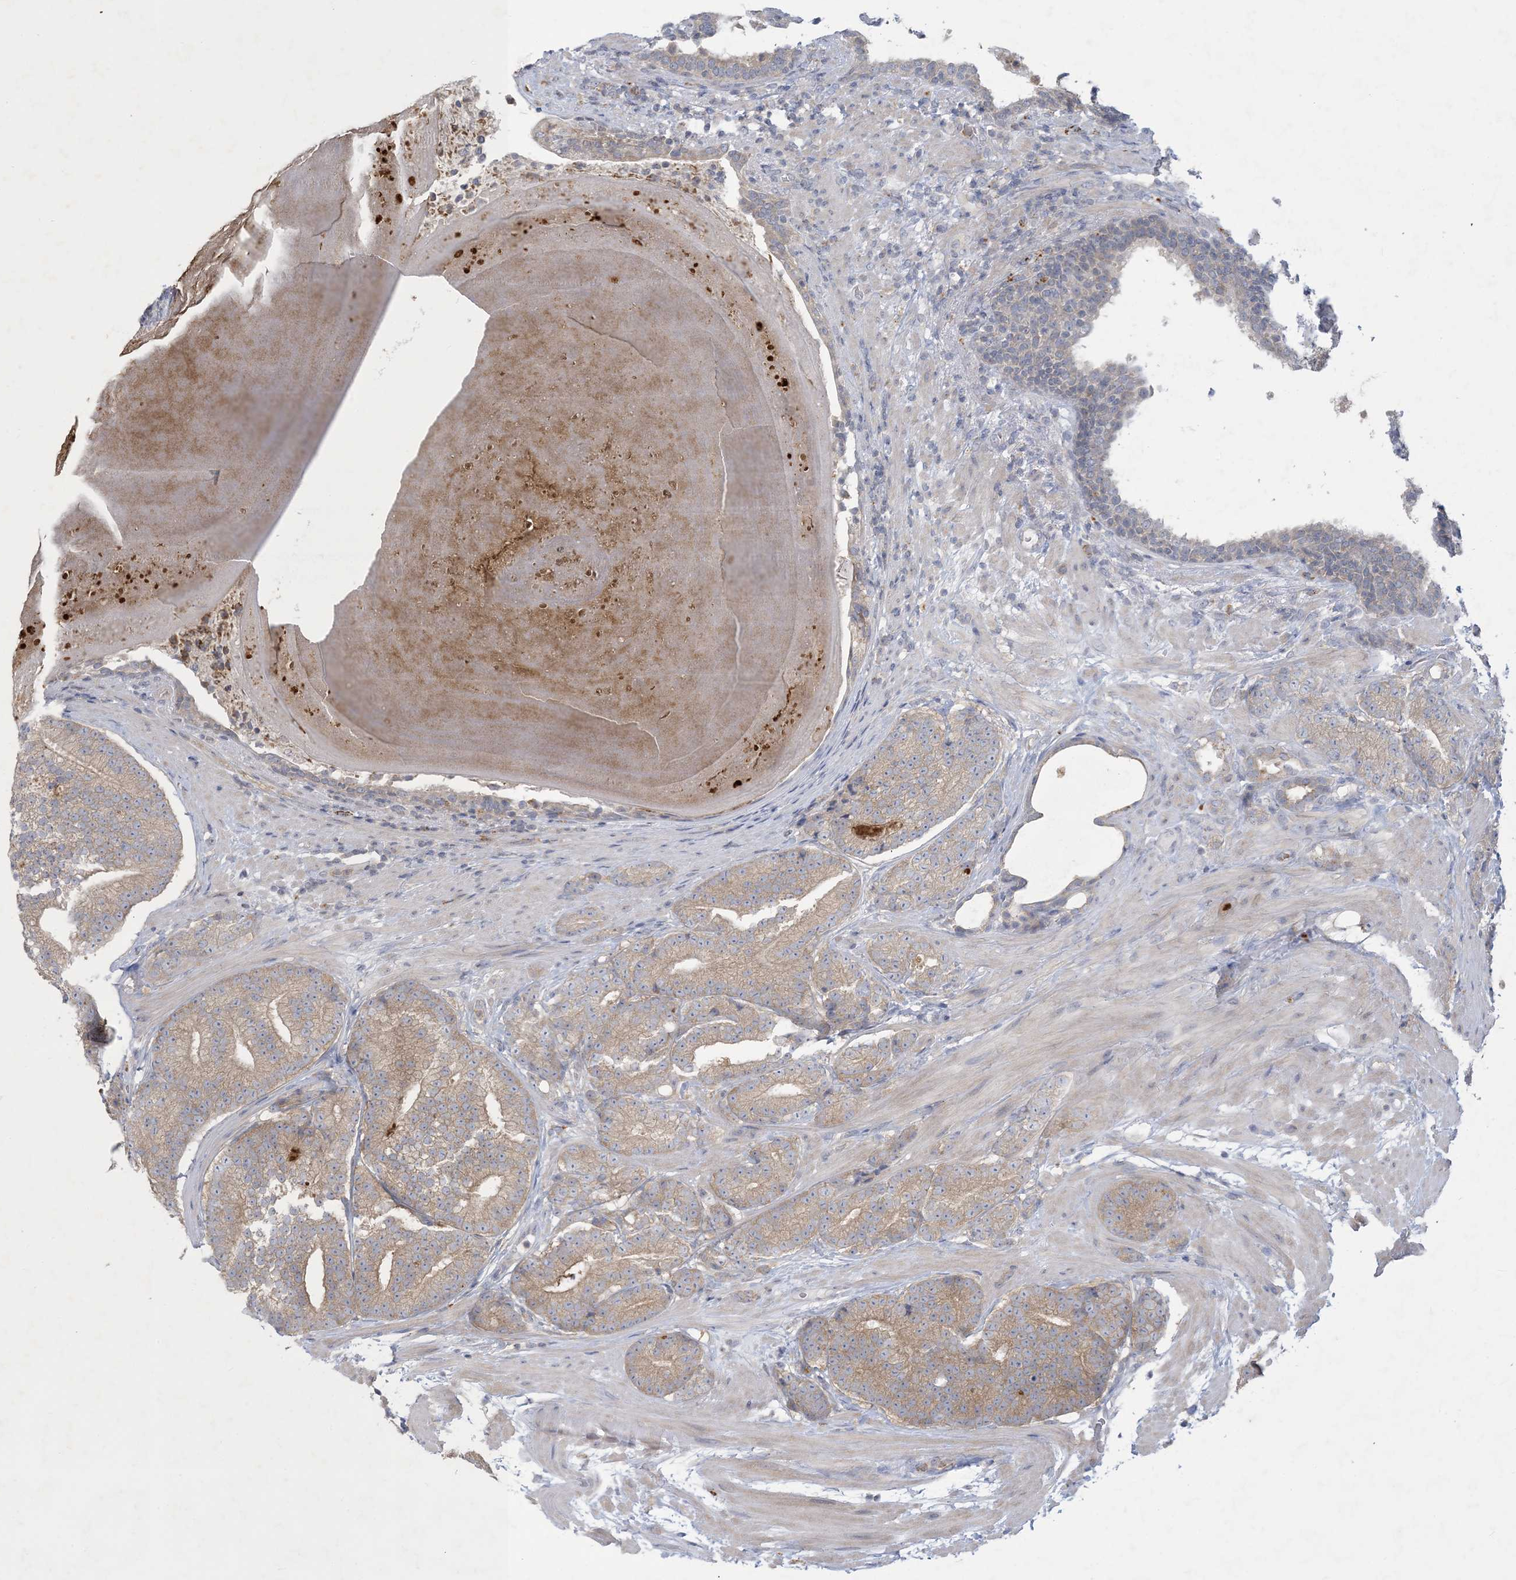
{"staining": {"intensity": "weak", "quantity": ">75%", "location": "cytoplasmic/membranous"}, "tissue": "prostate cancer", "cell_type": "Tumor cells", "image_type": "cancer", "snomed": [{"axis": "morphology", "description": "Adenocarcinoma, High grade"}, {"axis": "topography", "description": "Prostate"}], "caption": "Protein staining shows weak cytoplasmic/membranous expression in about >75% of tumor cells in prostate adenocarcinoma (high-grade). Nuclei are stained in blue.", "gene": "KIF3A", "patient": {"sex": "male", "age": 61}}